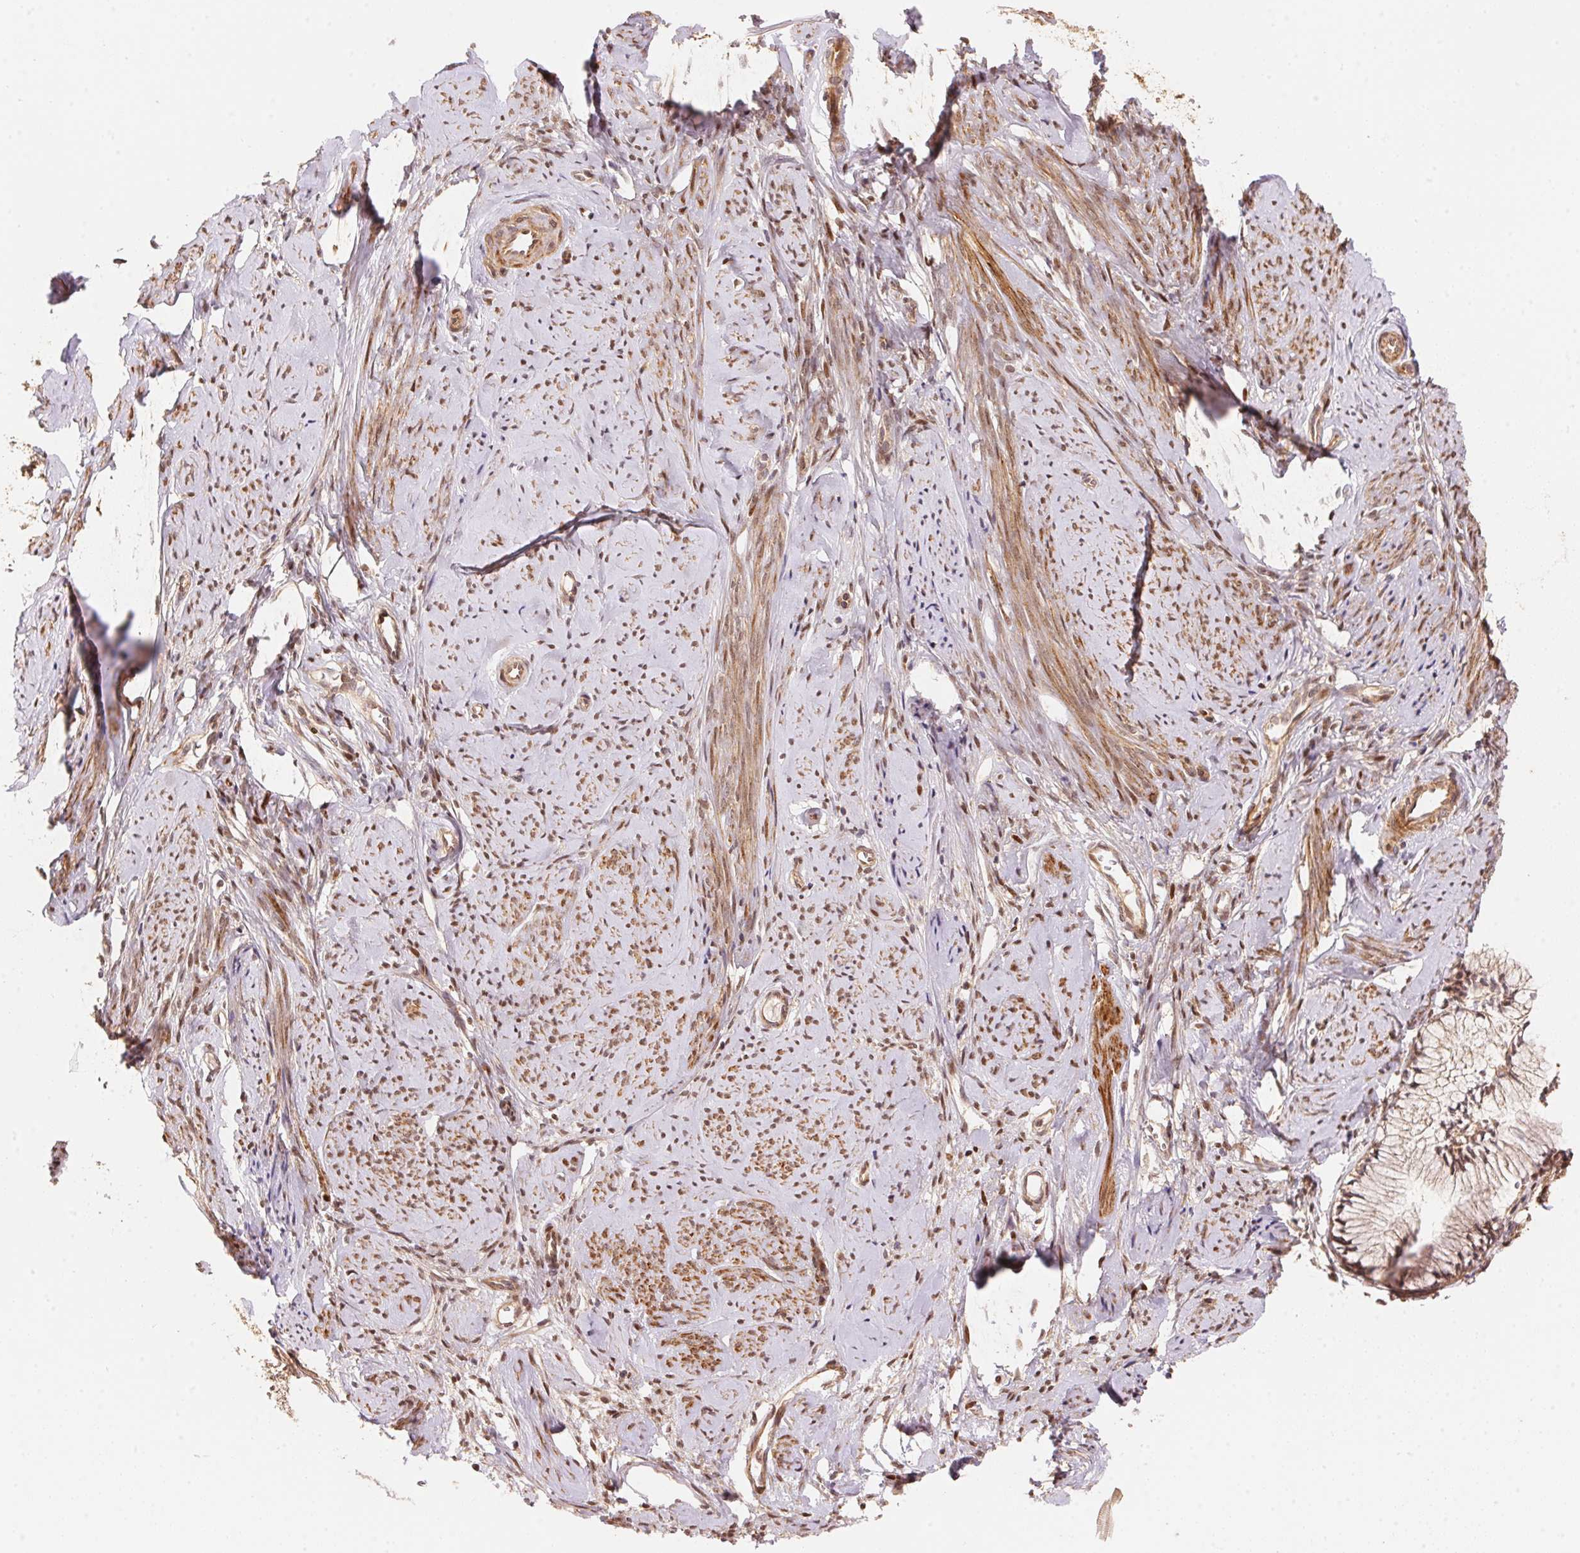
{"staining": {"intensity": "strong", "quantity": ">75%", "location": "cytoplasmic/membranous"}, "tissue": "smooth muscle", "cell_type": "Smooth muscle cells", "image_type": "normal", "snomed": [{"axis": "morphology", "description": "Normal tissue, NOS"}, {"axis": "topography", "description": "Smooth muscle"}], "caption": "Smooth muscle cells display high levels of strong cytoplasmic/membranous expression in approximately >75% of cells in unremarkable smooth muscle.", "gene": "TNIP2", "patient": {"sex": "female", "age": 48}}